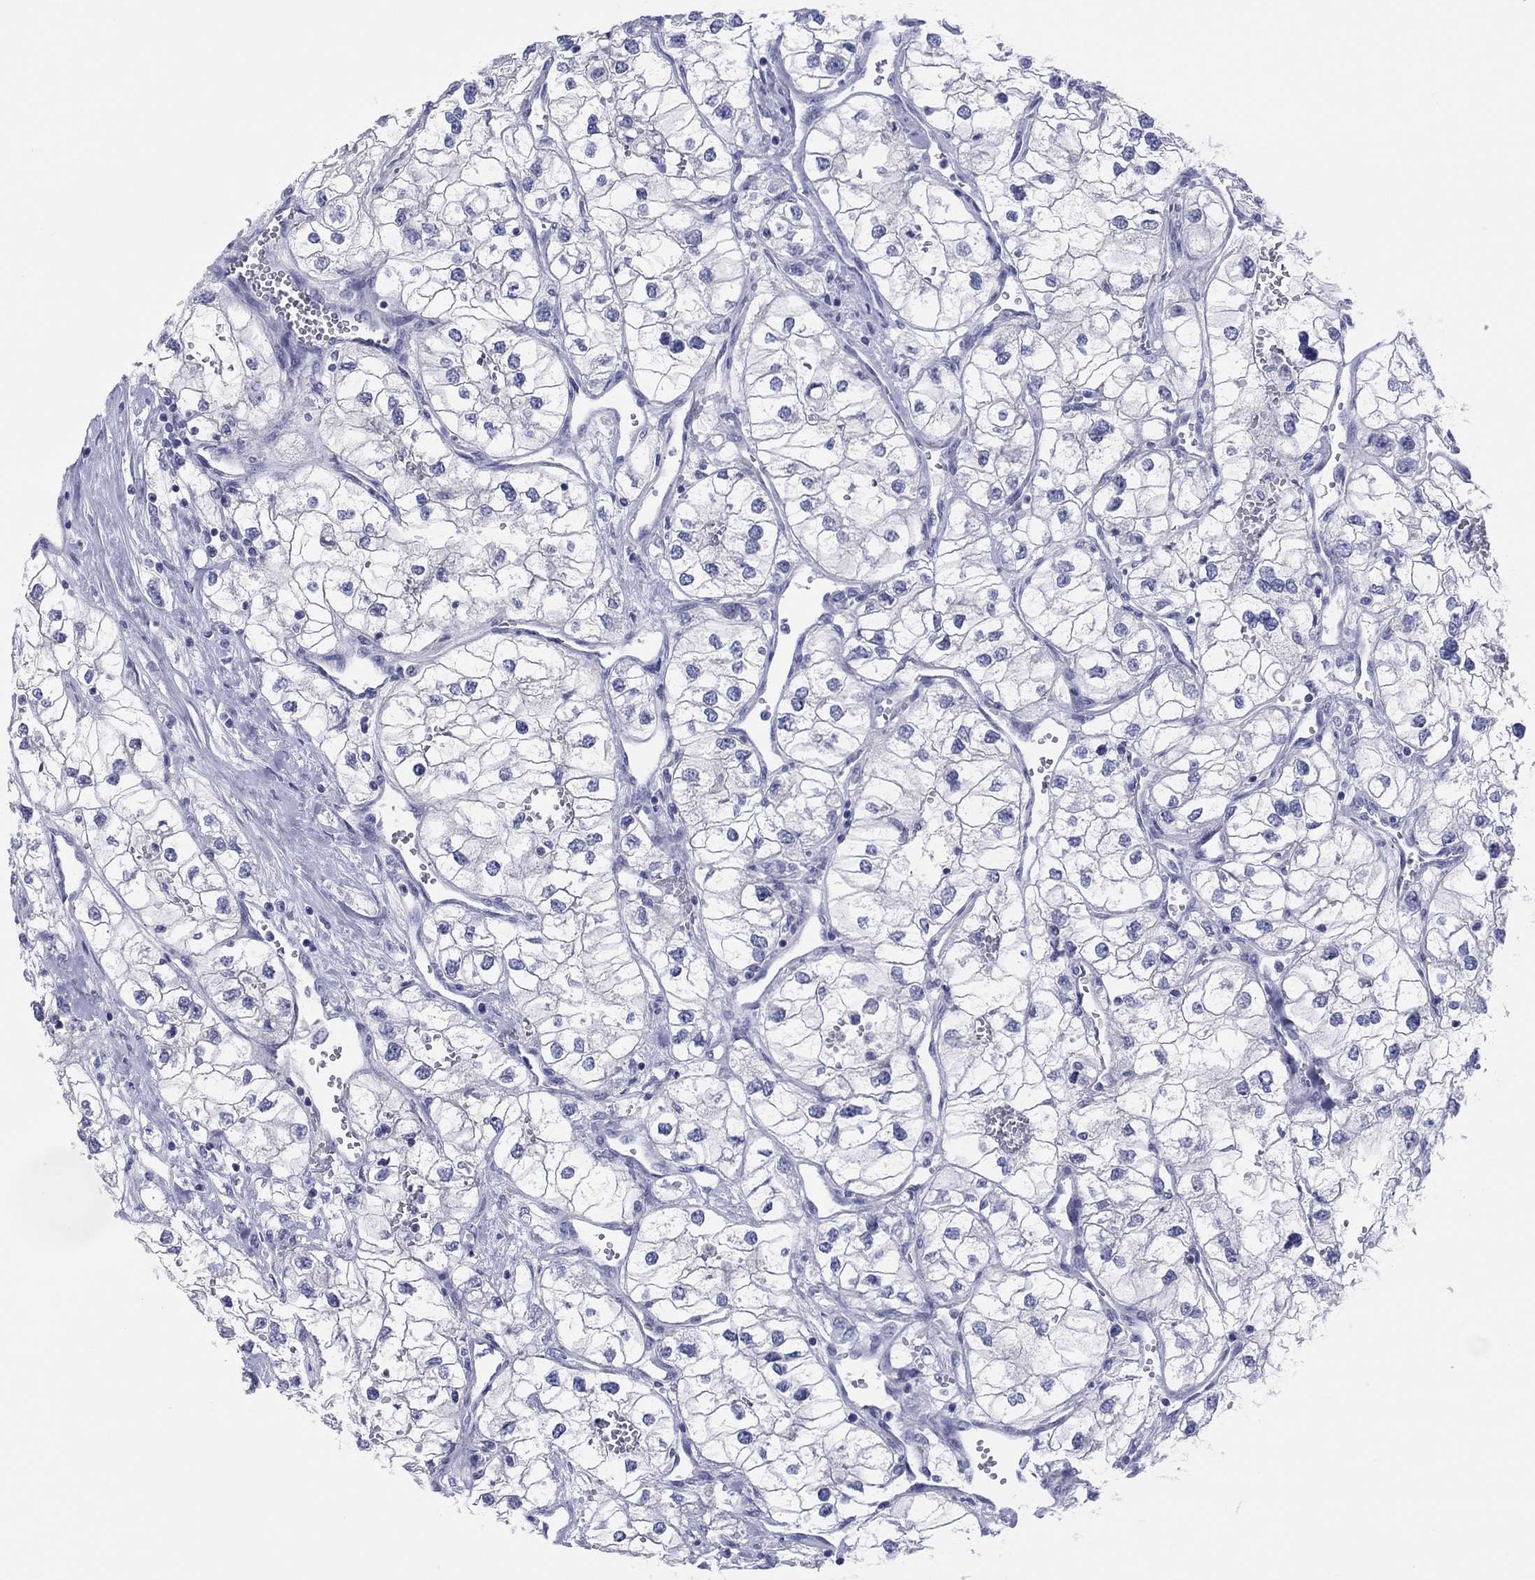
{"staining": {"intensity": "negative", "quantity": "none", "location": "none"}, "tissue": "renal cancer", "cell_type": "Tumor cells", "image_type": "cancer", "snomed": [{"axis": "morphology", "description": "Adenocarcinoma, NOS"}, {"axis": "topography", "description": "Kidney"}], "caption": "This is an IHC micrograph of human renal cancer. There is no staining in tumor cells.", "gene": "CPNE6", "patient": {"sex": "male", "age": 59}}